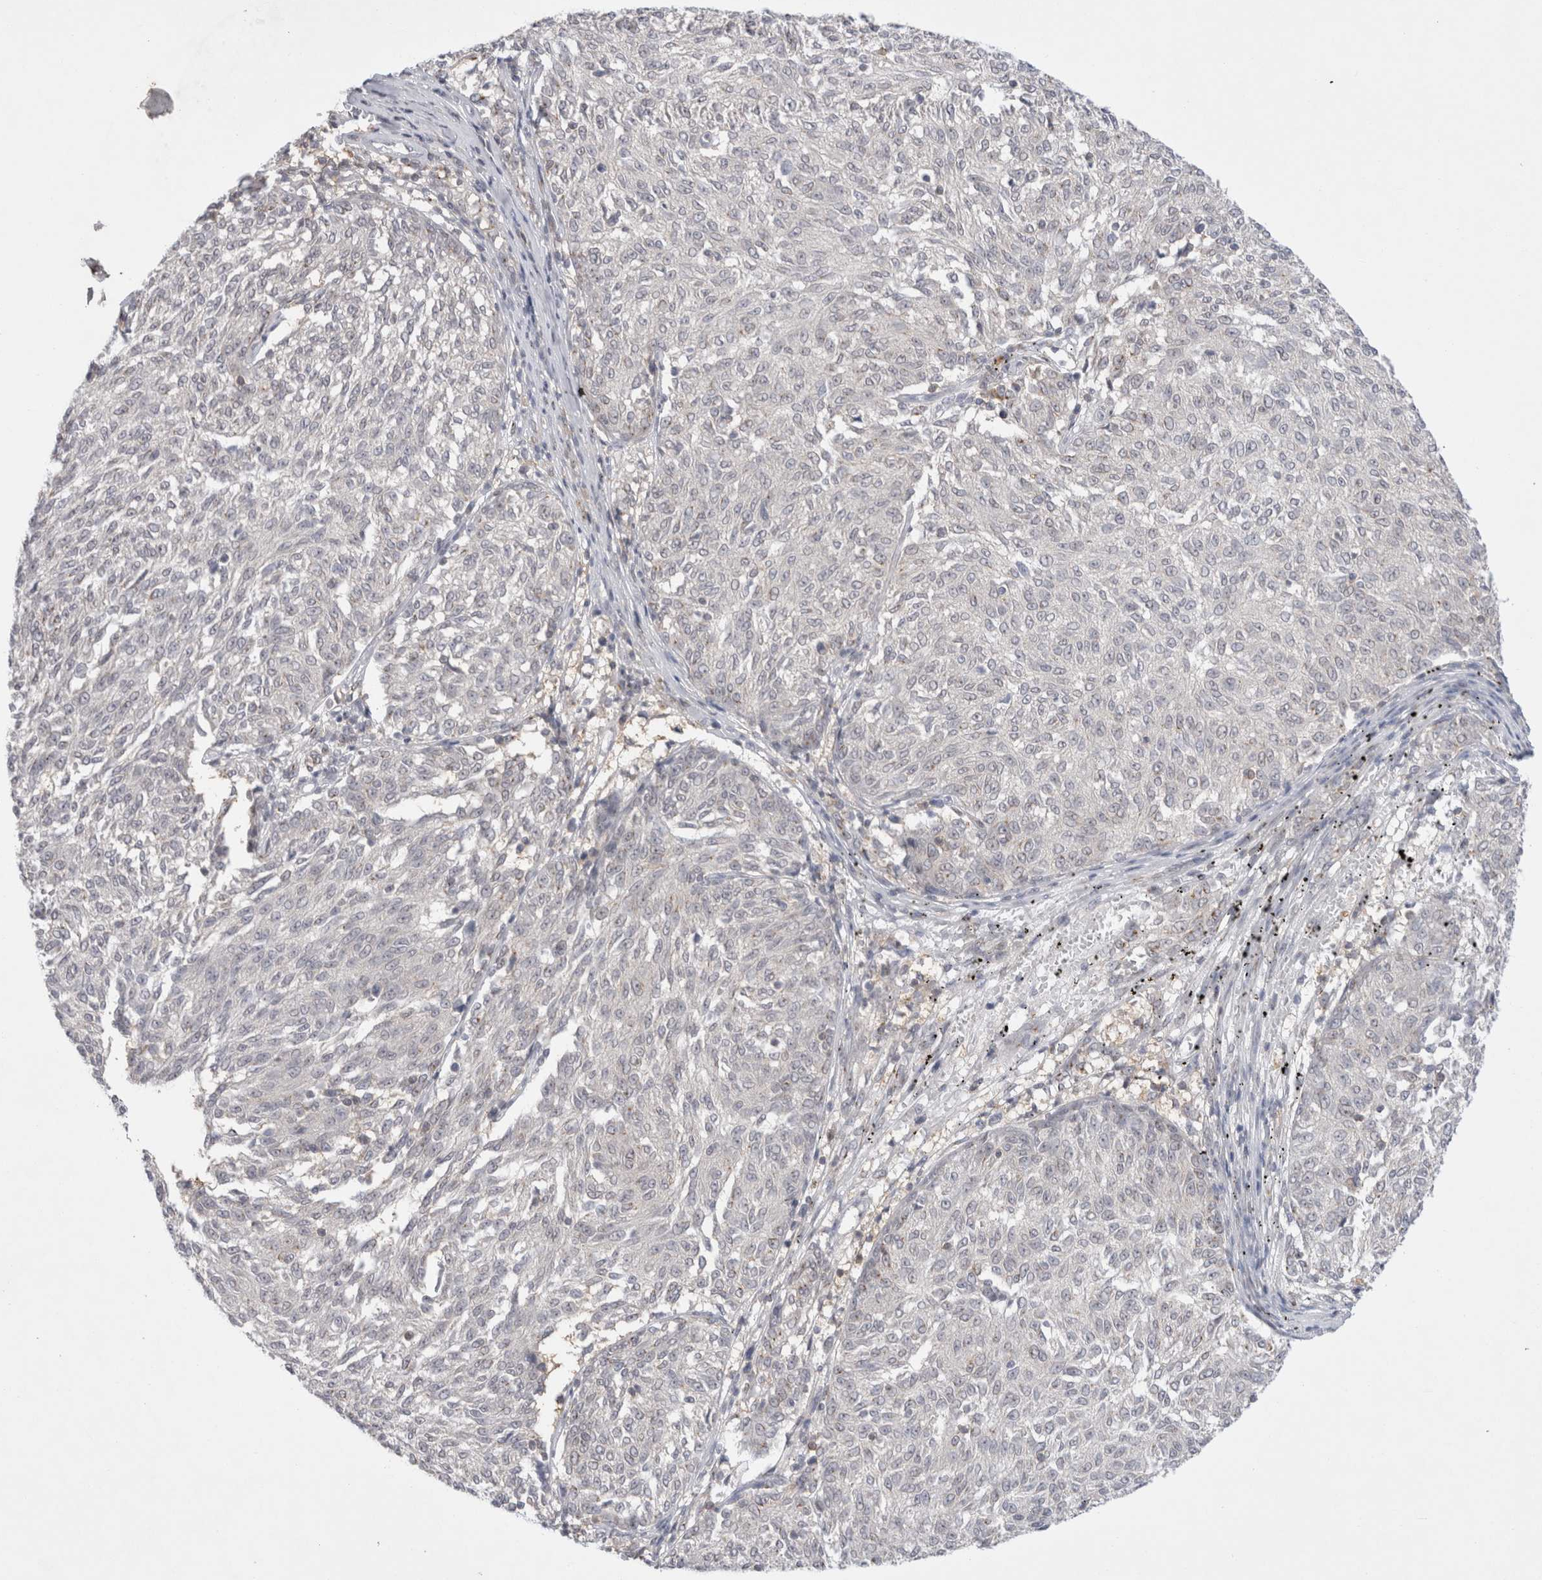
{"staining": {"intensity": "weak", "quantity": "25%-75%", "location": "nuclear"}, "tissue": "melanoma", "cell_type": "Tumor cells", "image_type": "cancer", "snomed": [{"axis": "morphology", "description": "Malignant melanoma, NOS"}, {"axis": "topography", "description": "Skin"}], "caption": "The photomicrograph reveals staining of malignant melanoma, revealing weak nuclear protein positivity (brown color) within tumor cells. (brown staining indicates protein expression, while blue staining denotes nuclei).", "gene": "CERS5", "patient": {"sex": "female", "age": 72}}